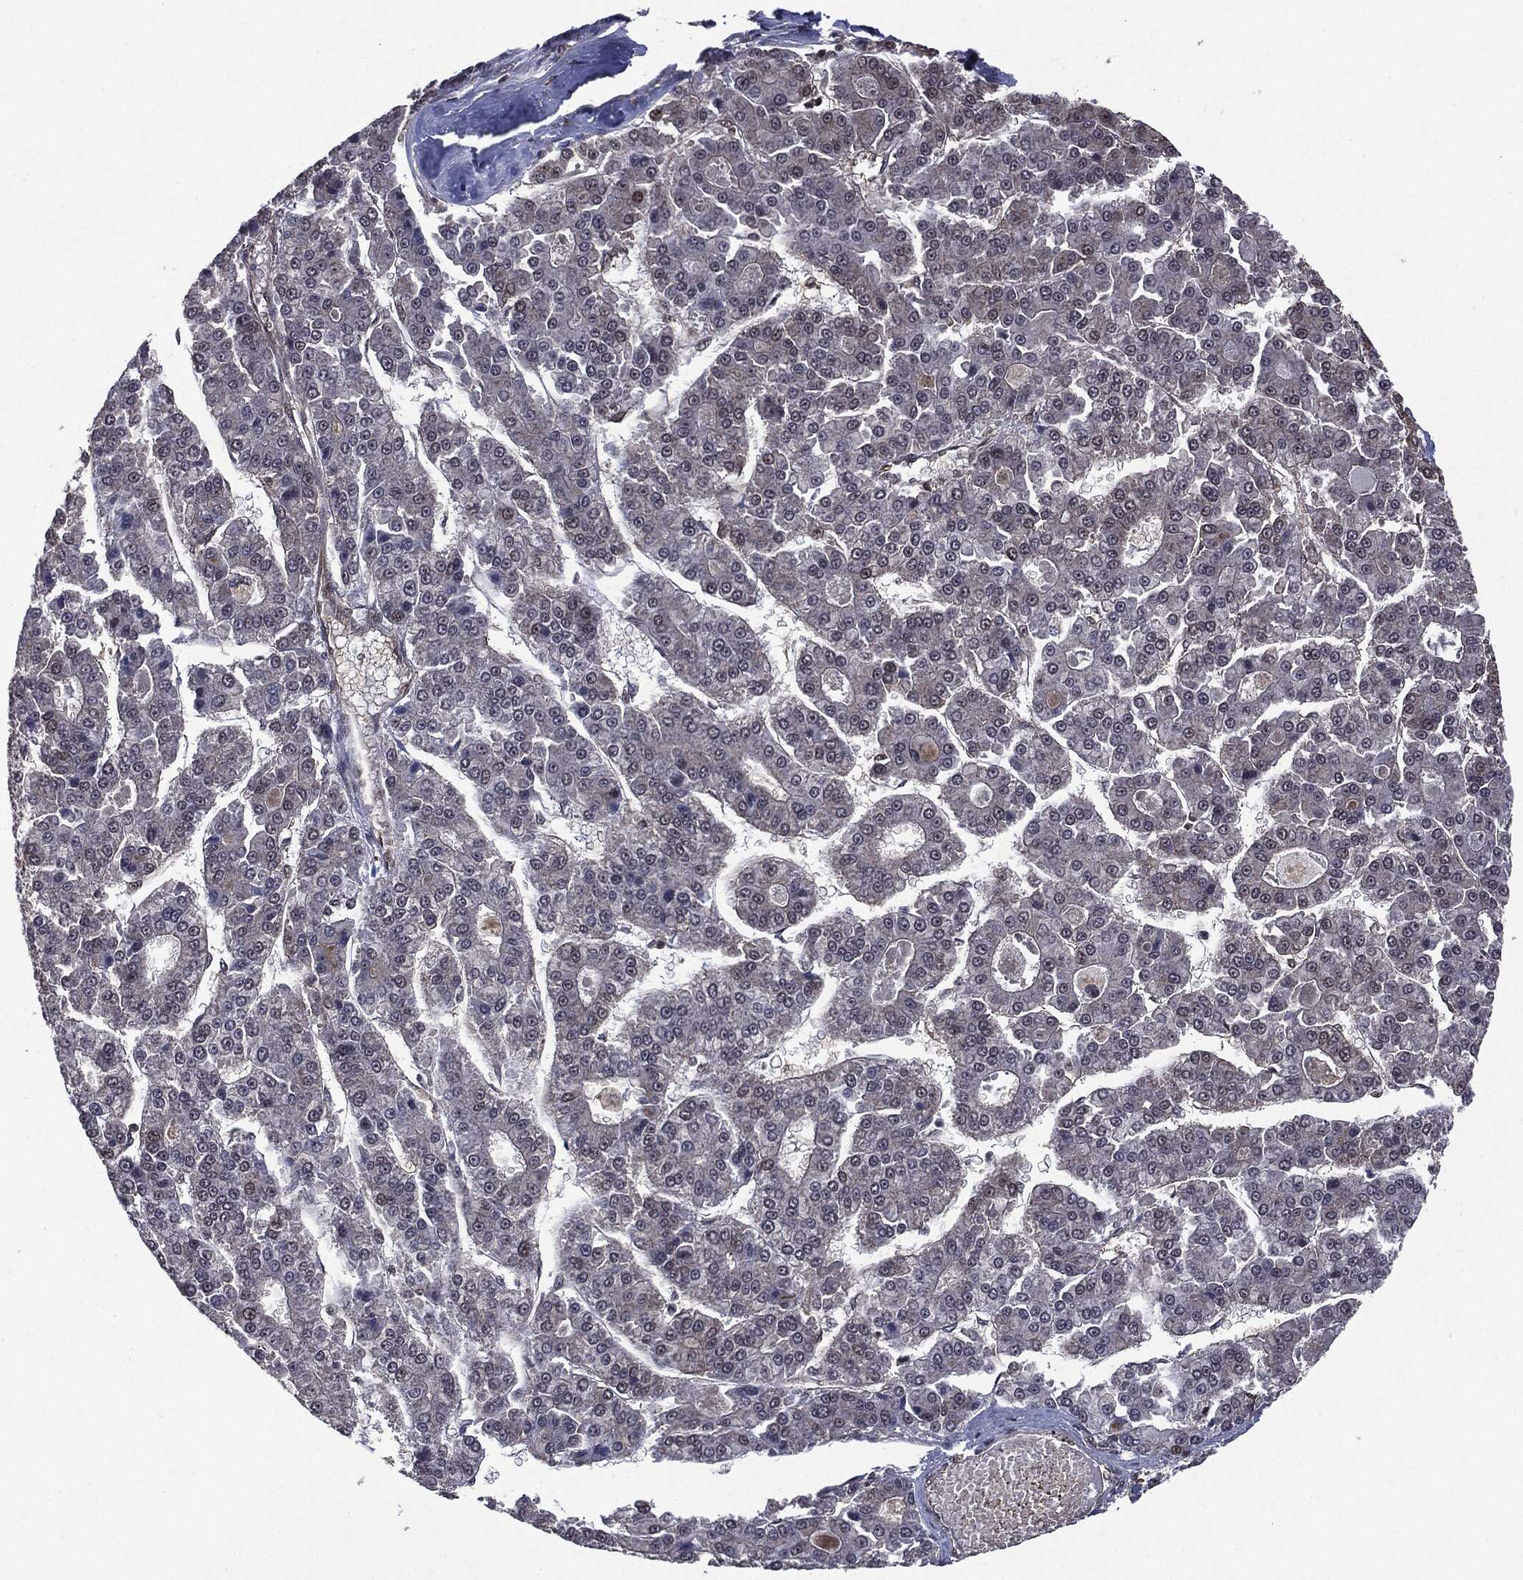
{"staining": {"intensity": "negative", "quantity": "none", "location": "none"}, "tissue": "liver cancer", "cell_type": "Tumor cells", "image_type": "cancer", "snomed": [{"axis": "morphology", "description": "Carcinoma, Hepatocellular, NOS"}, {"axis": "topography", "description": "Liver"}], "caption": "IHC image of neoplastic tissue: hepatocellular carcinoma (liver) stained with DAB exhibits no significant protein staining in tumor cells.", "gene": "PTPA", "patient": {"sex": "male", "age": 70}}